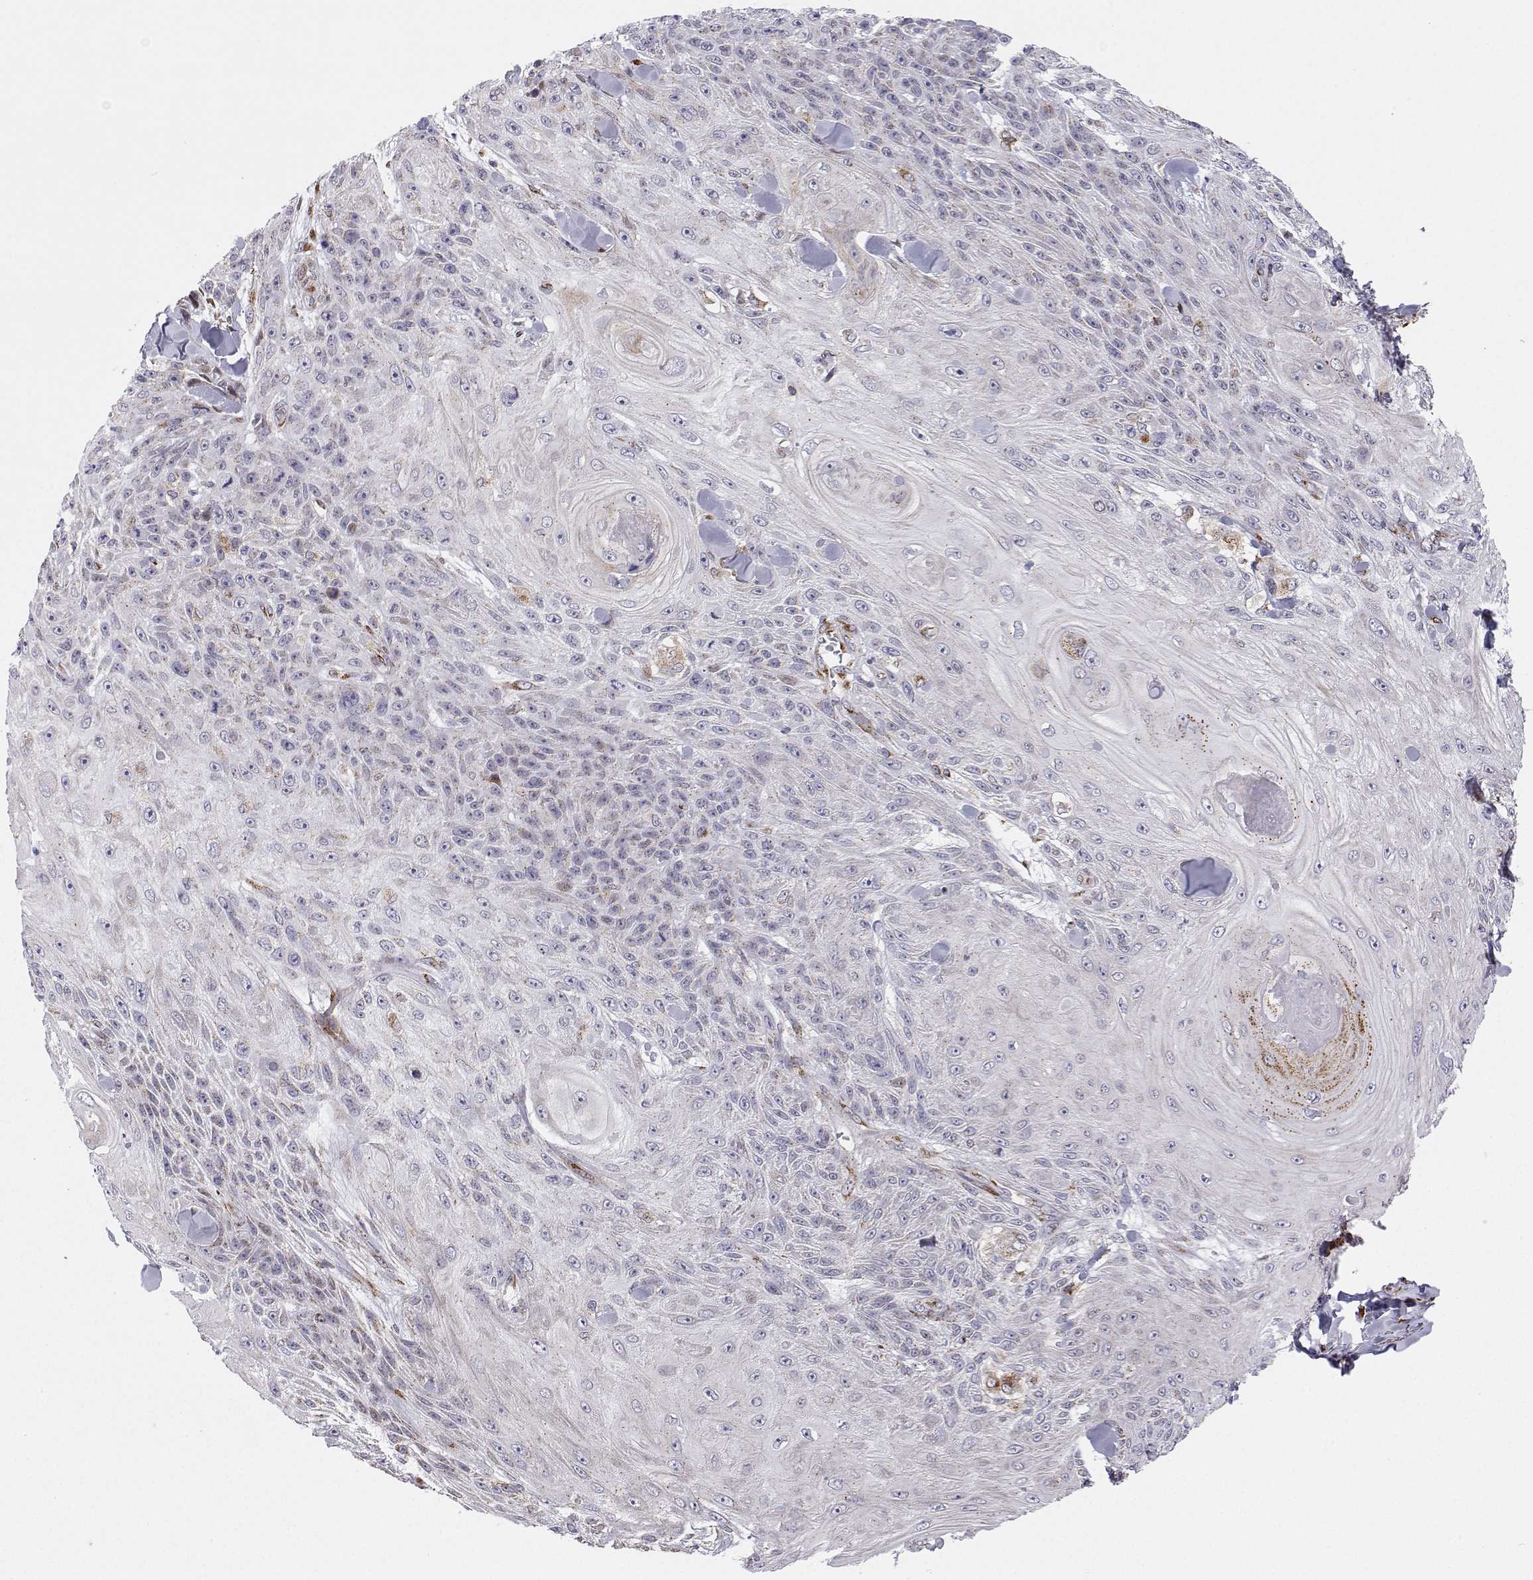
{"staining": {"intensity": "moderate", "quantity": "<25%", "location": "cytoplasmic/membranous"}, "tissue": "skin cancer", "cell_type": "Tumor cells", "image_type": "cancer", "snomed": [{"axis": "morphology", "description": "Squamous cell carcinoma, NOS"}, {"axis": "topography", "description": "Skin"}], "caption": "IHC staining of skin cancer, which exhibits low levels of moderate cytoplasmic/membranous expression in about <25% of tumor cells indicating moderate cytoplasmic/membranous protein expression. The staining was performed using DAB (brown) for protein detection and nuclei were counterstained in hematoxylin (blue).", "gene": "STARD13", "patient": {"sex": "male", "age": 88}}